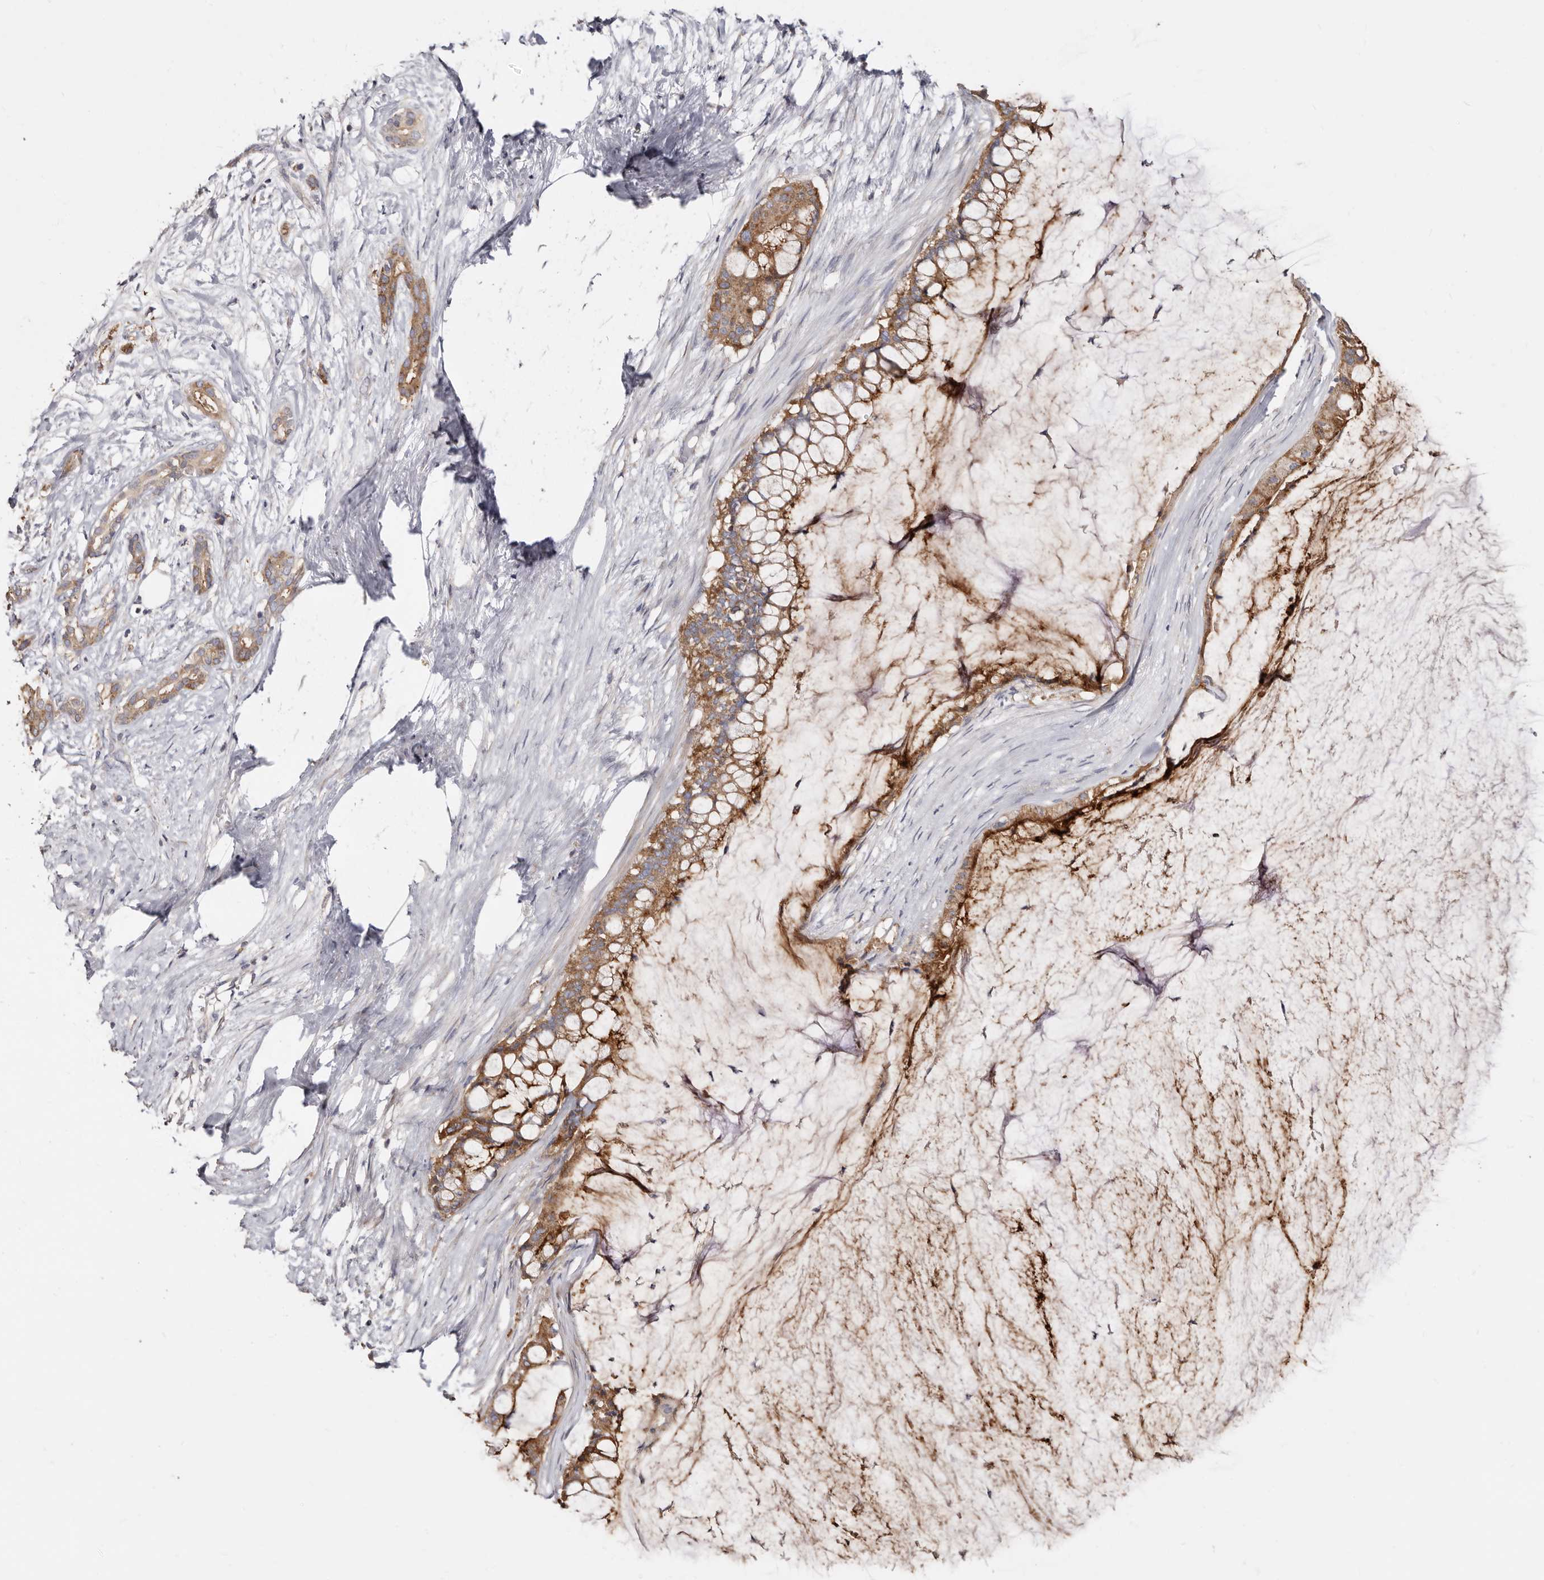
{"staining": {"intensity": "moderate", "quantity": ">75%", "location": "cytoplasmic/membranous"}, "tissue": "pancreatic cancer", "cell_type": "Tumor cells", "image_type": "cancer", "snomed": [{"axis": "morphology", "description": "Adenocarcinoma, NOS"}, {"axis": "topography", "description": "Pancreas"}], "caption": "Adenocarcinoma (pancreatic) stained with DAB immunohistochemistry (IHC) reveals medium levels of moderate cytoplasmic/membranous expression in about >75% of tumor cells.", "gene": "BAIAP2L1", "patient": {"sex": "male", "age": 41}}